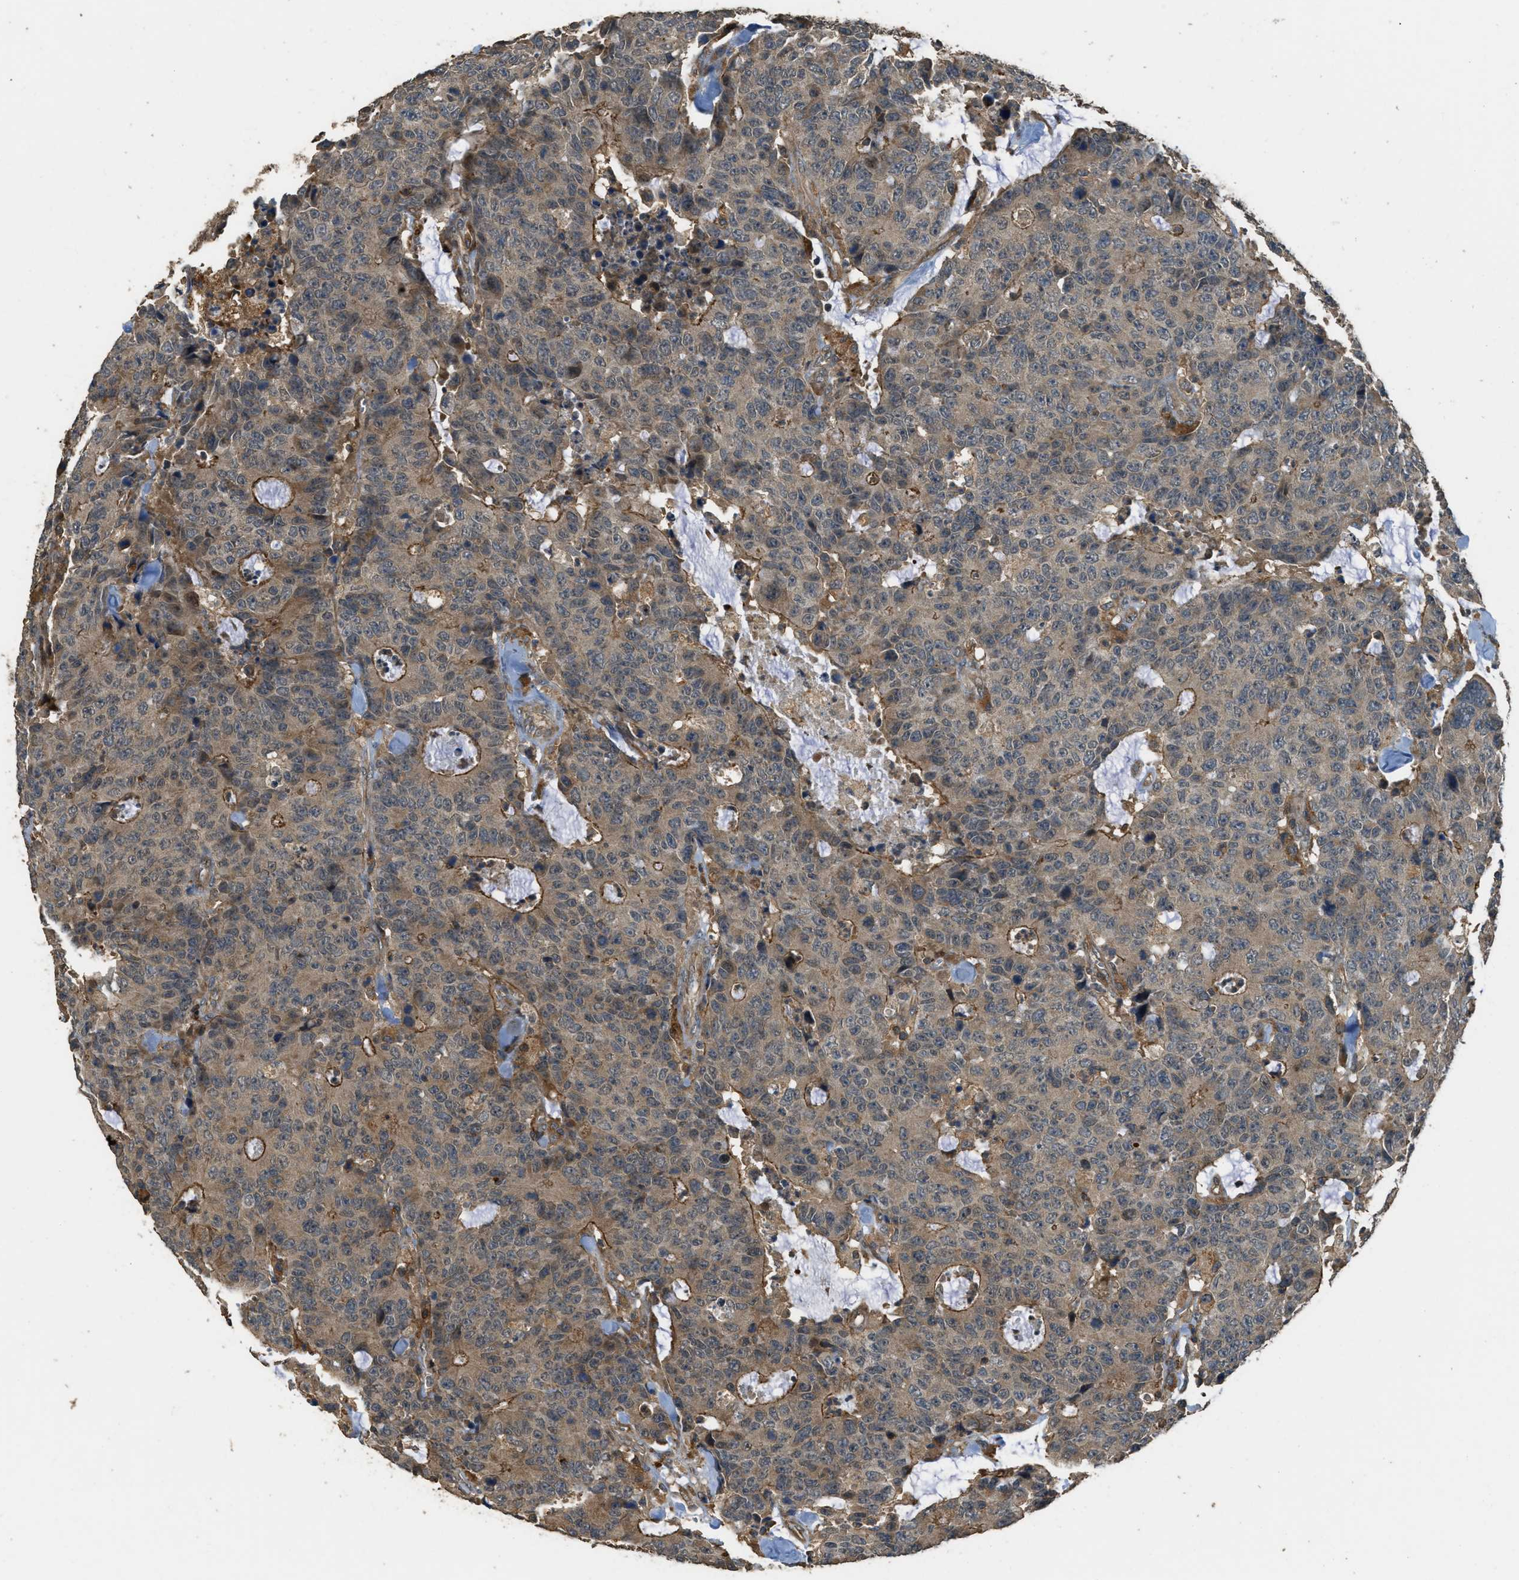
{"staining": {"intensity": "moderate", "quantity": ">75%", "location": "cytoplasmic/membranous"}, "tissue": "colorectal cancer", "cell_type": "Tumor cells", "image_type": "cancer", "snomed": [{"axis": "morphology", "description": "Adenocarcinoma, NOS"}, {"axis": "topography", "description": "Colon"}], "caption": "Human colorectal cancer (adenocarcinoma) stained for a protein (brown) exhibits moderate cytoplasmic/membranous positive staining in about >75% of tumor cells.", "gene": "PPP6R3", "patient": {"sex": "female", "age": 86}}